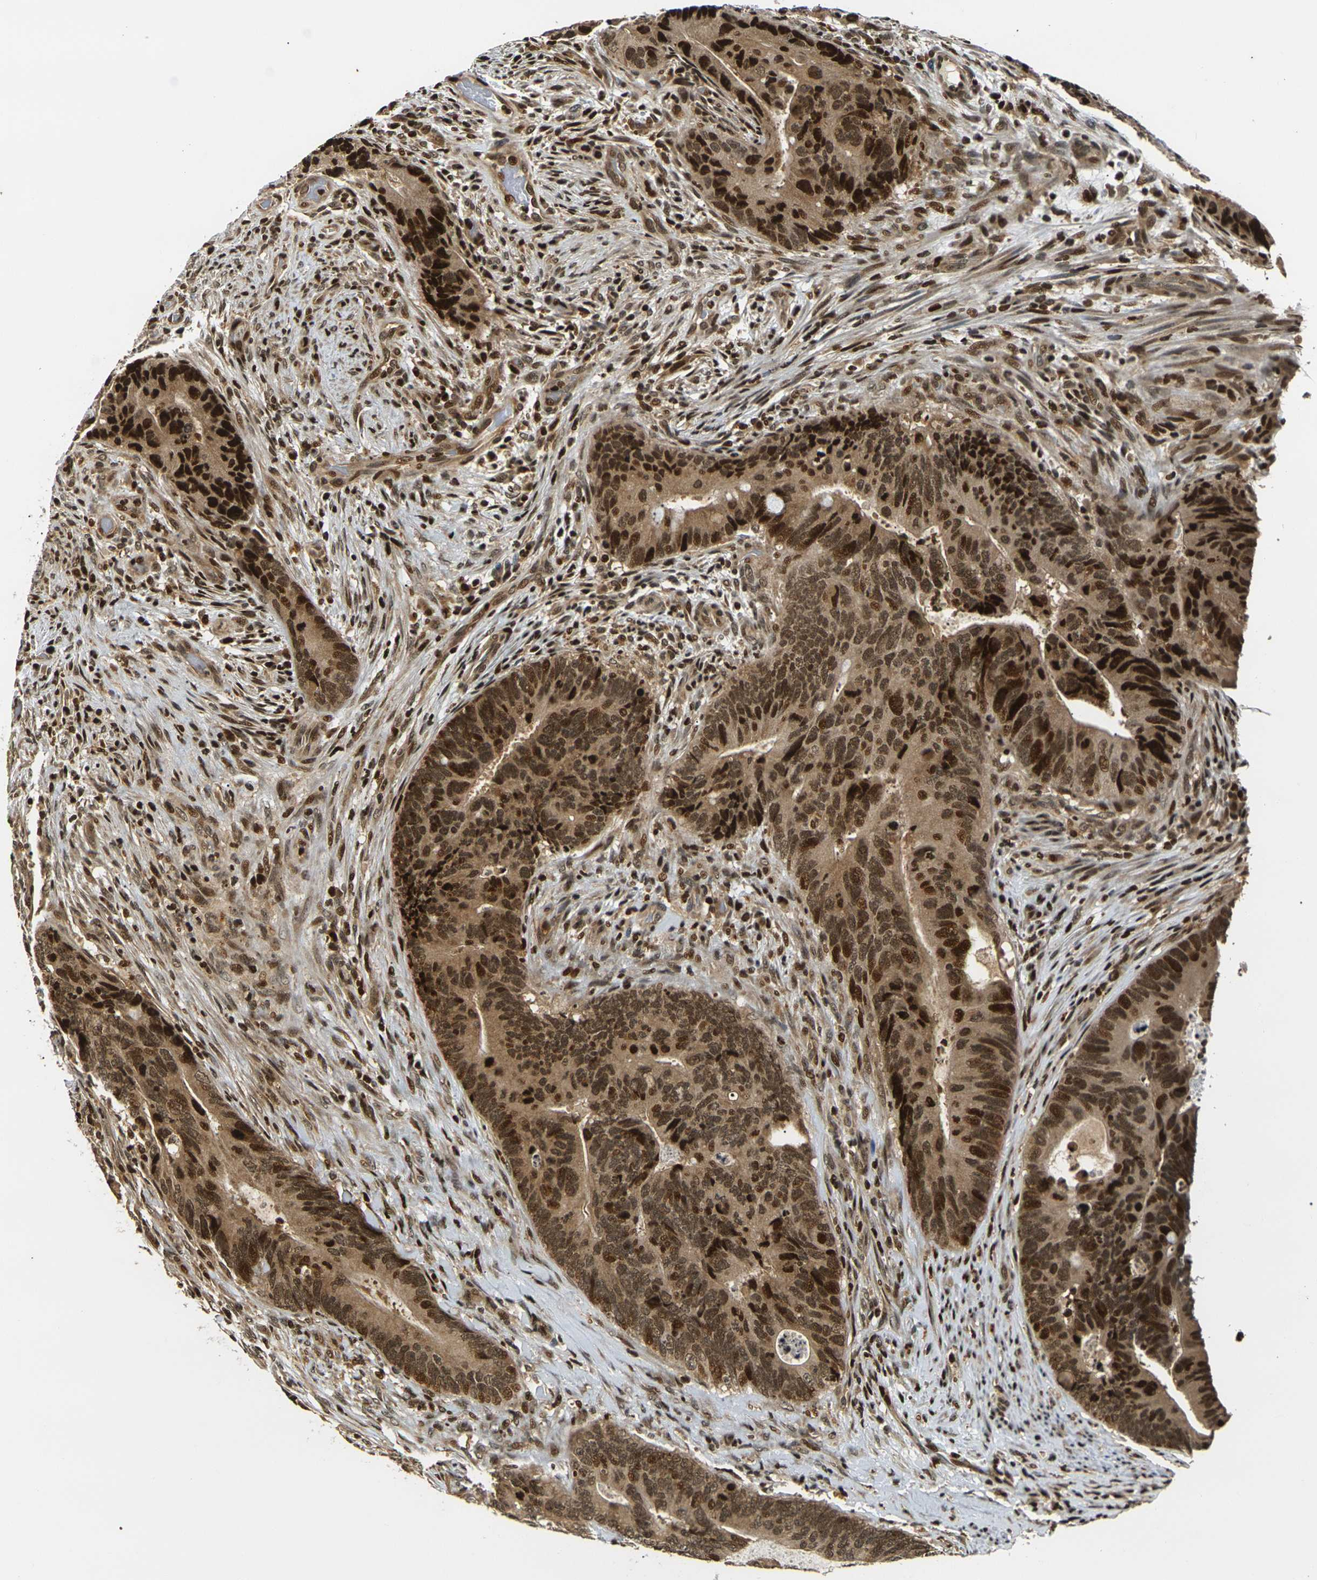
{"staining": {"intensity": "strong", "quantity": ">75%", "location": "cytoplasmic/membranous,nuclear"}, "tissue": "colorectal cancer", "cell_type": "Tumor cells", "image_type": "cancer", "snomed": [{"axis": "morphology", "description": "Normal tissue, NOS"}, {"axis": "morphology", "description": "Adenocarcinoma, NOS"}, {"axis": "topography", "description": "Colon"}], "caption": "A brown stain shows strong cytoplasmic/membranous and nuclear positivity of a protein in human colorectal cancer tumor cells.", "gene": "ACTL6A", "patient": {"sex": "male", "age": 56}}